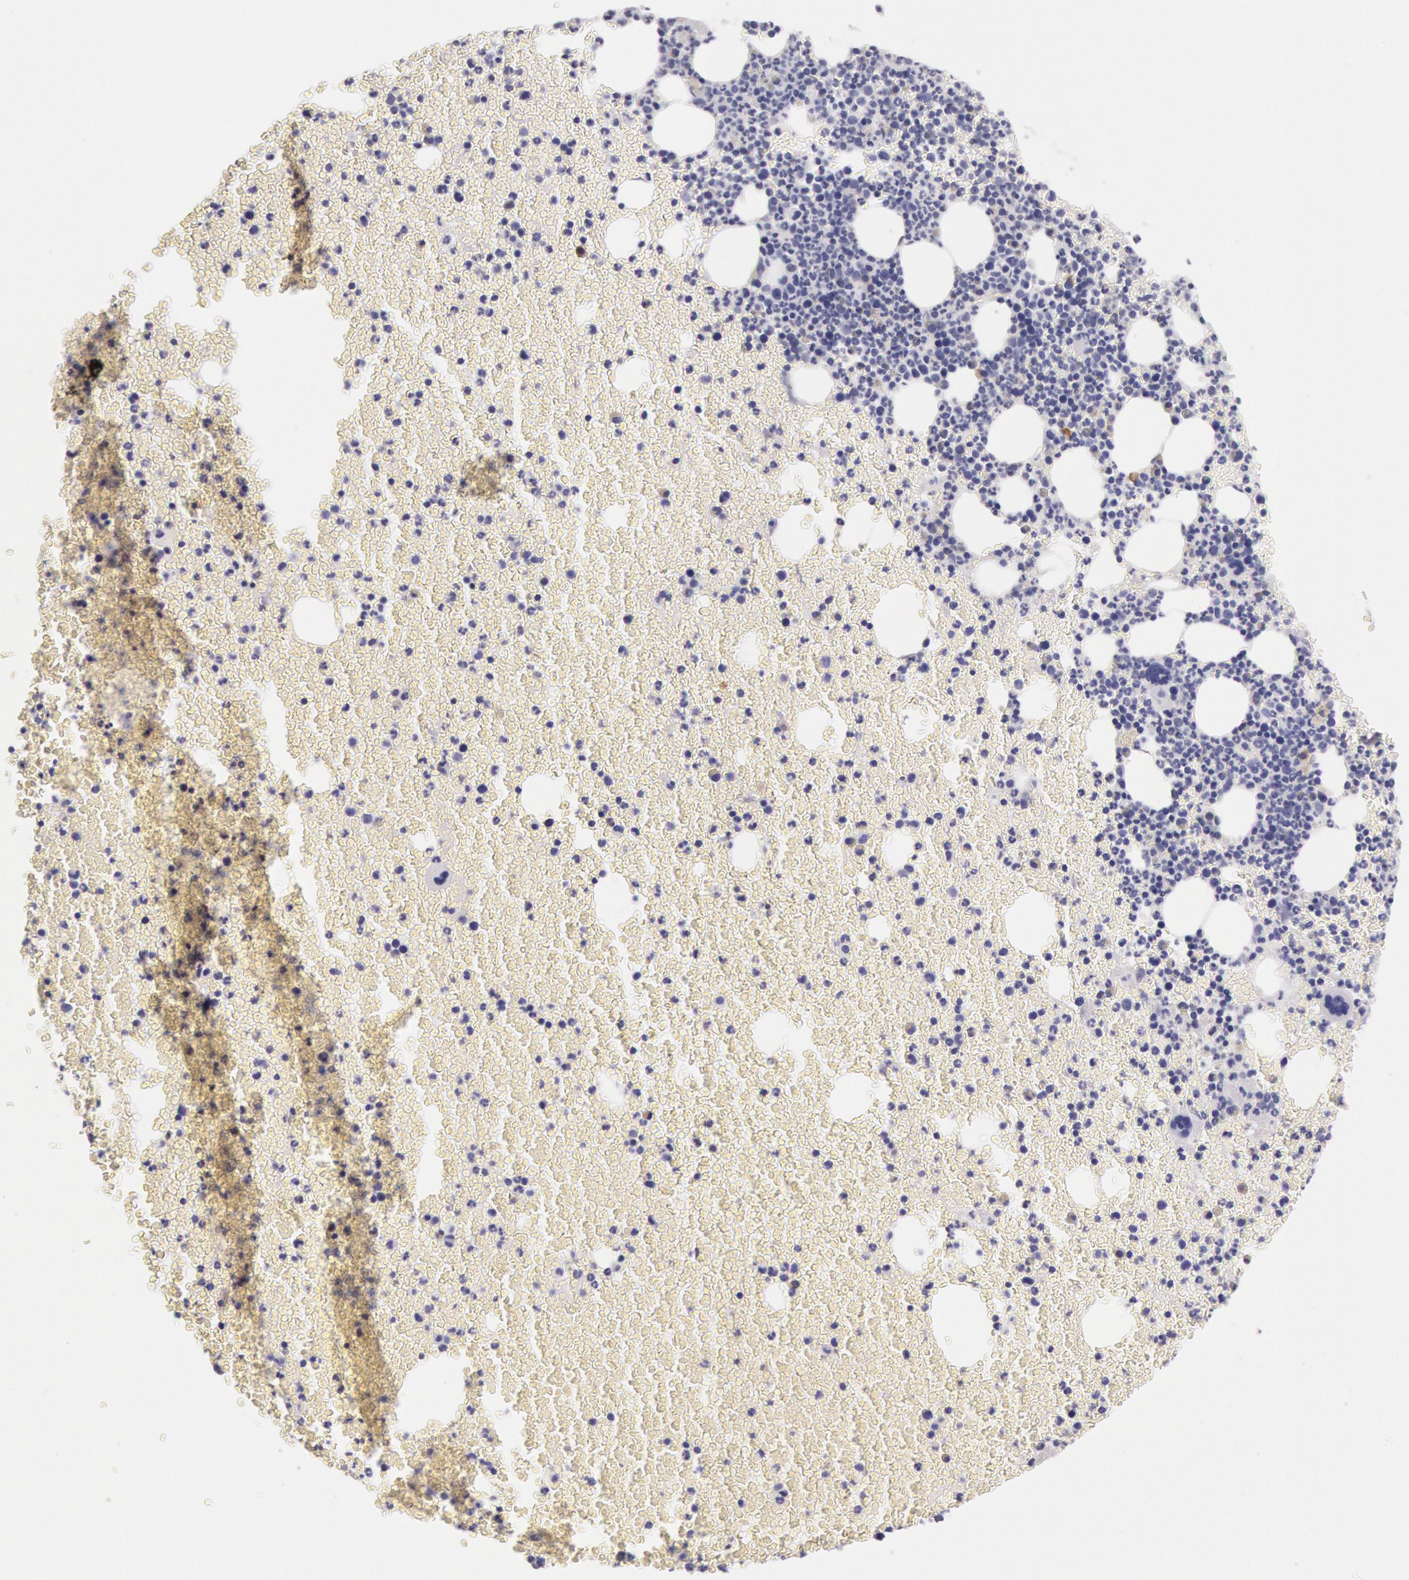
{"staining": {"intensity": "negative", "quantity": "none", "location": "none"}, "tissue": "bone marrow", "cell_type": "Hematopoietic cells", "image_type": "normal", "snomed": [{"axis": "morphology", "description": "Normal tissue, NOS"}, {"axis": "topography", "description": "Bone marrow"}], "caption": "High magnification brightfield microscopy of normal bone marrow stained with DAB (3,3'-diaminobenzidine) (brown) and counterstained with hematoxylin (blue): hematopoietic cells show no significant expression. Brightfield microscopy of immunohistochemistry stained with DAB (3,3'-diaminobenzidine) (brown) and hematoxylin (blue), captured at high magnification.", "gene": "EGFR", "patient": {"sex": "female", "age": 53}}